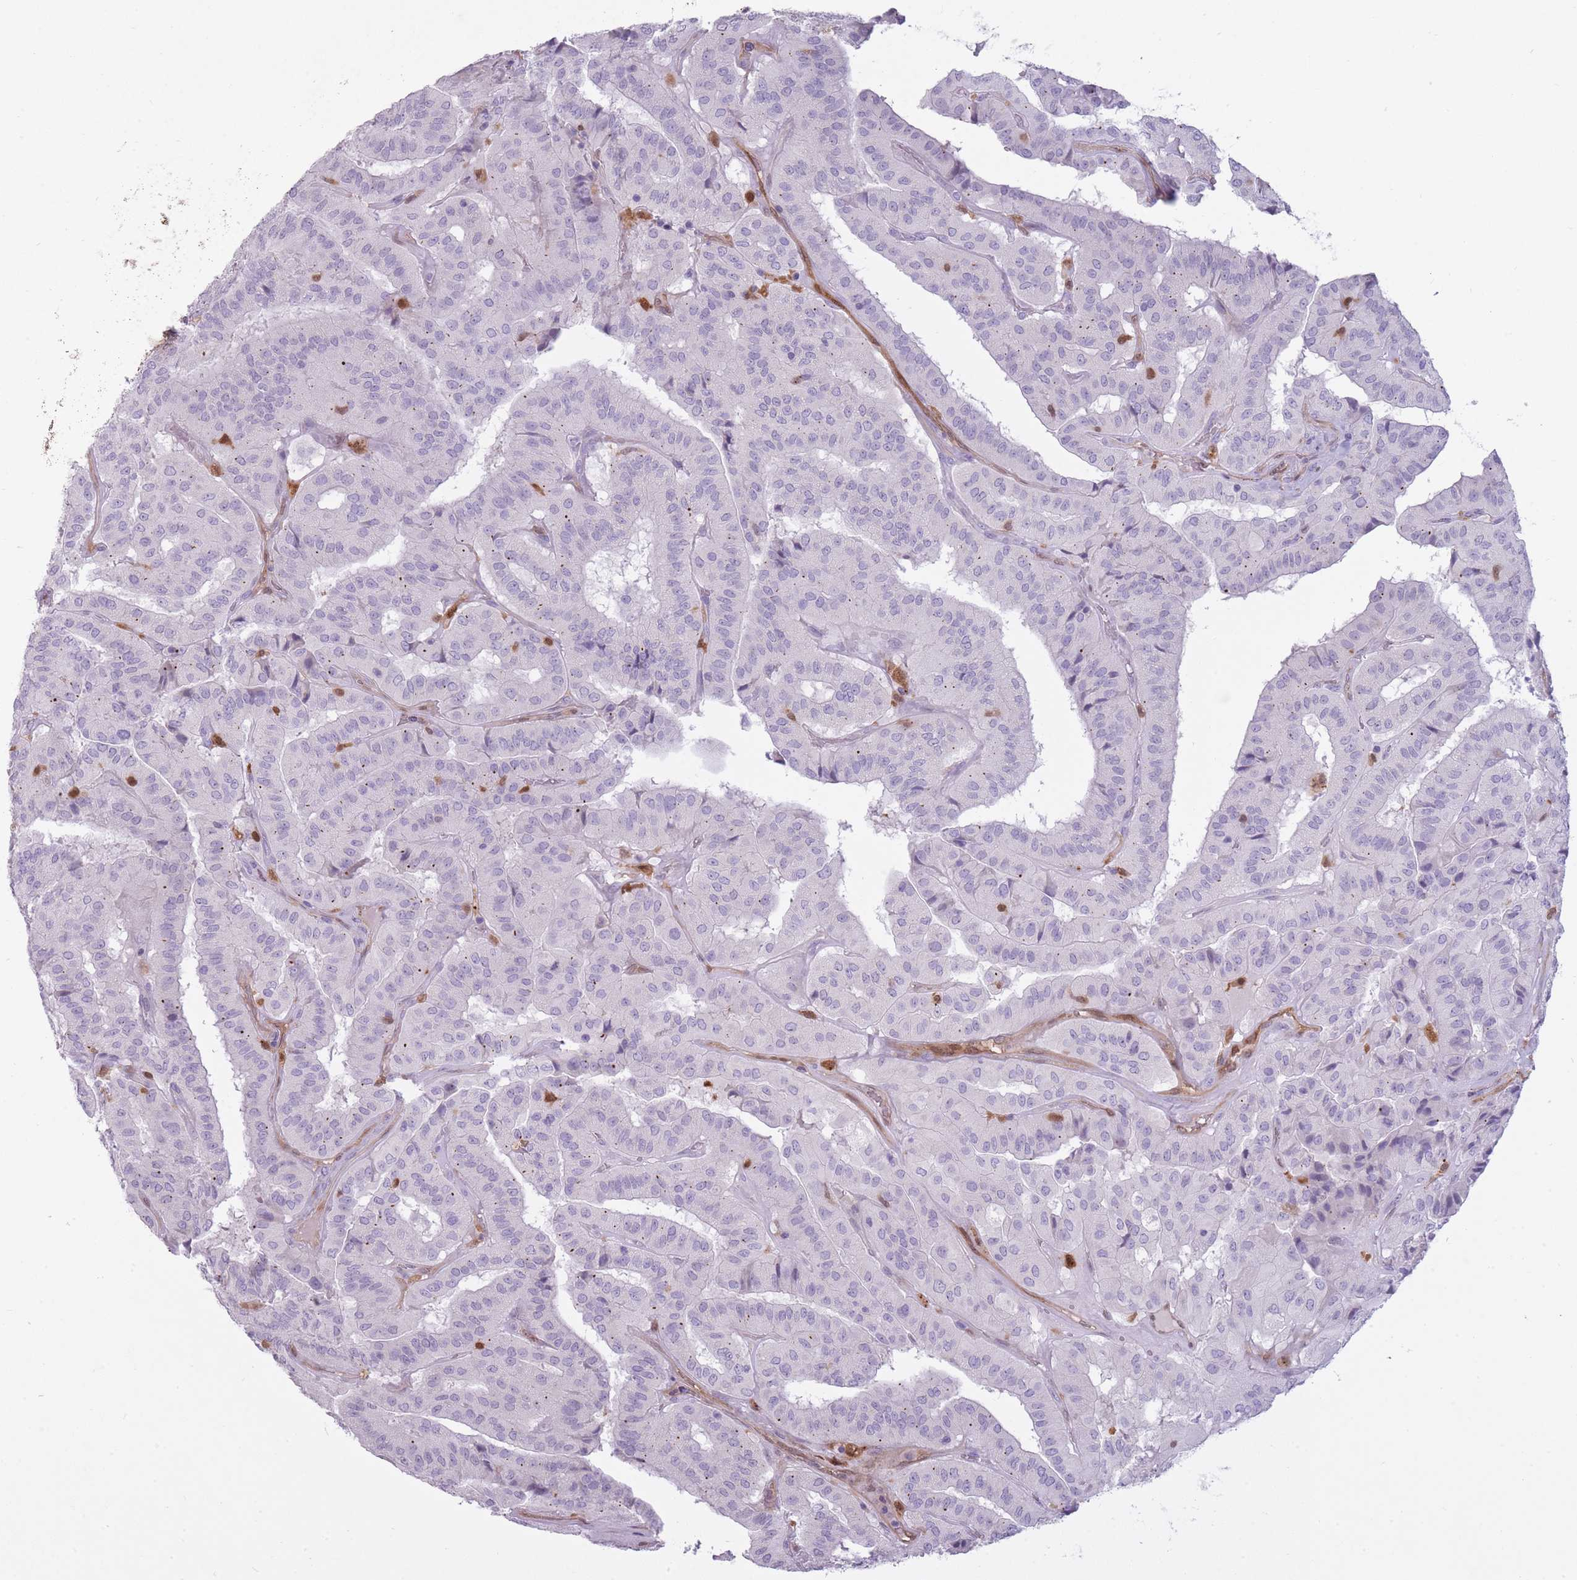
{"staining": {"intensity": "negative", "quantity": "none", "location": "none"}, "tissue": "thyroid cancer", "cell_type": "Tumor cells", "image_type": "cancer", "snomed": [{"axis": "morphology", "description": "Normal tissue, NOS"}, {"axis": "morphology", "description": "Papillary adenocarcinoma, NOS"}, {"axis": "topography", "description": "Thyroid gland"}], "caption": "There is no significant positivity in tumor cells of thyroid papillary adenocarcinoma.", "gene": "LGALS9", "patient": {"sex": "female", "age": 59}}